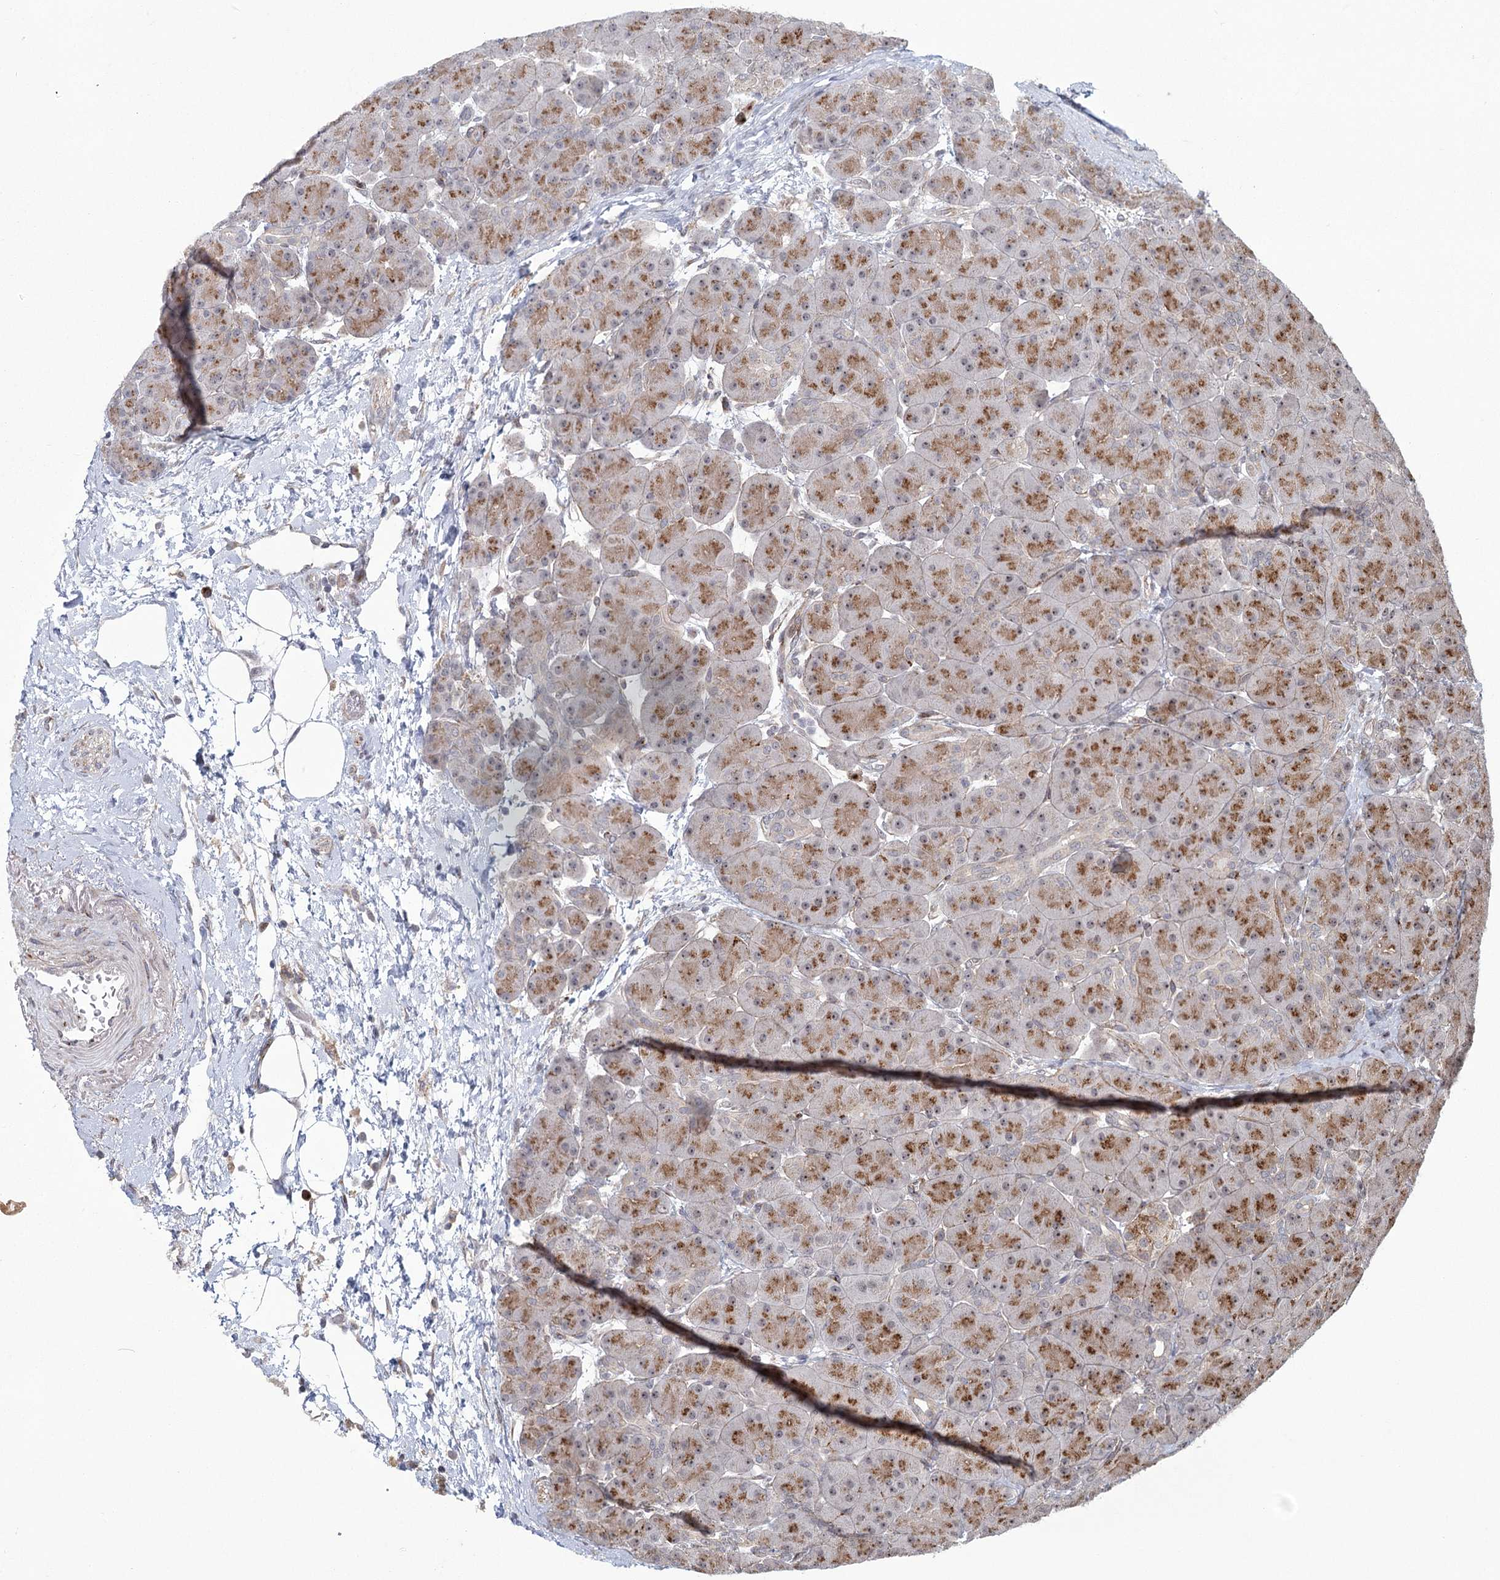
{"staining": {"intensity": "moderate", "quantity": "25%-75%", "location": "cytoplasmic/membranous"}, "tissue": "pancreas", "cell_type": "Exocrine glandular cells", "image_type": "normal", "snomed": [{"axis": "morphology", "description": "Normal tissue, NOS"}, {"axis": "topography", "description": "Pancreas"}], "caption": "Immunohistochemistry image of unremarkable pancreas: pancreas stained using IHC displays medium levels of moderate protein expression localized specifically in the cytoplasmic/membranous of exocrine glandular cells, appearing as a cytoplasmic/membranous brown color.", "gene": "PARM1", "patient": {"sex": "male", "age": 66}}